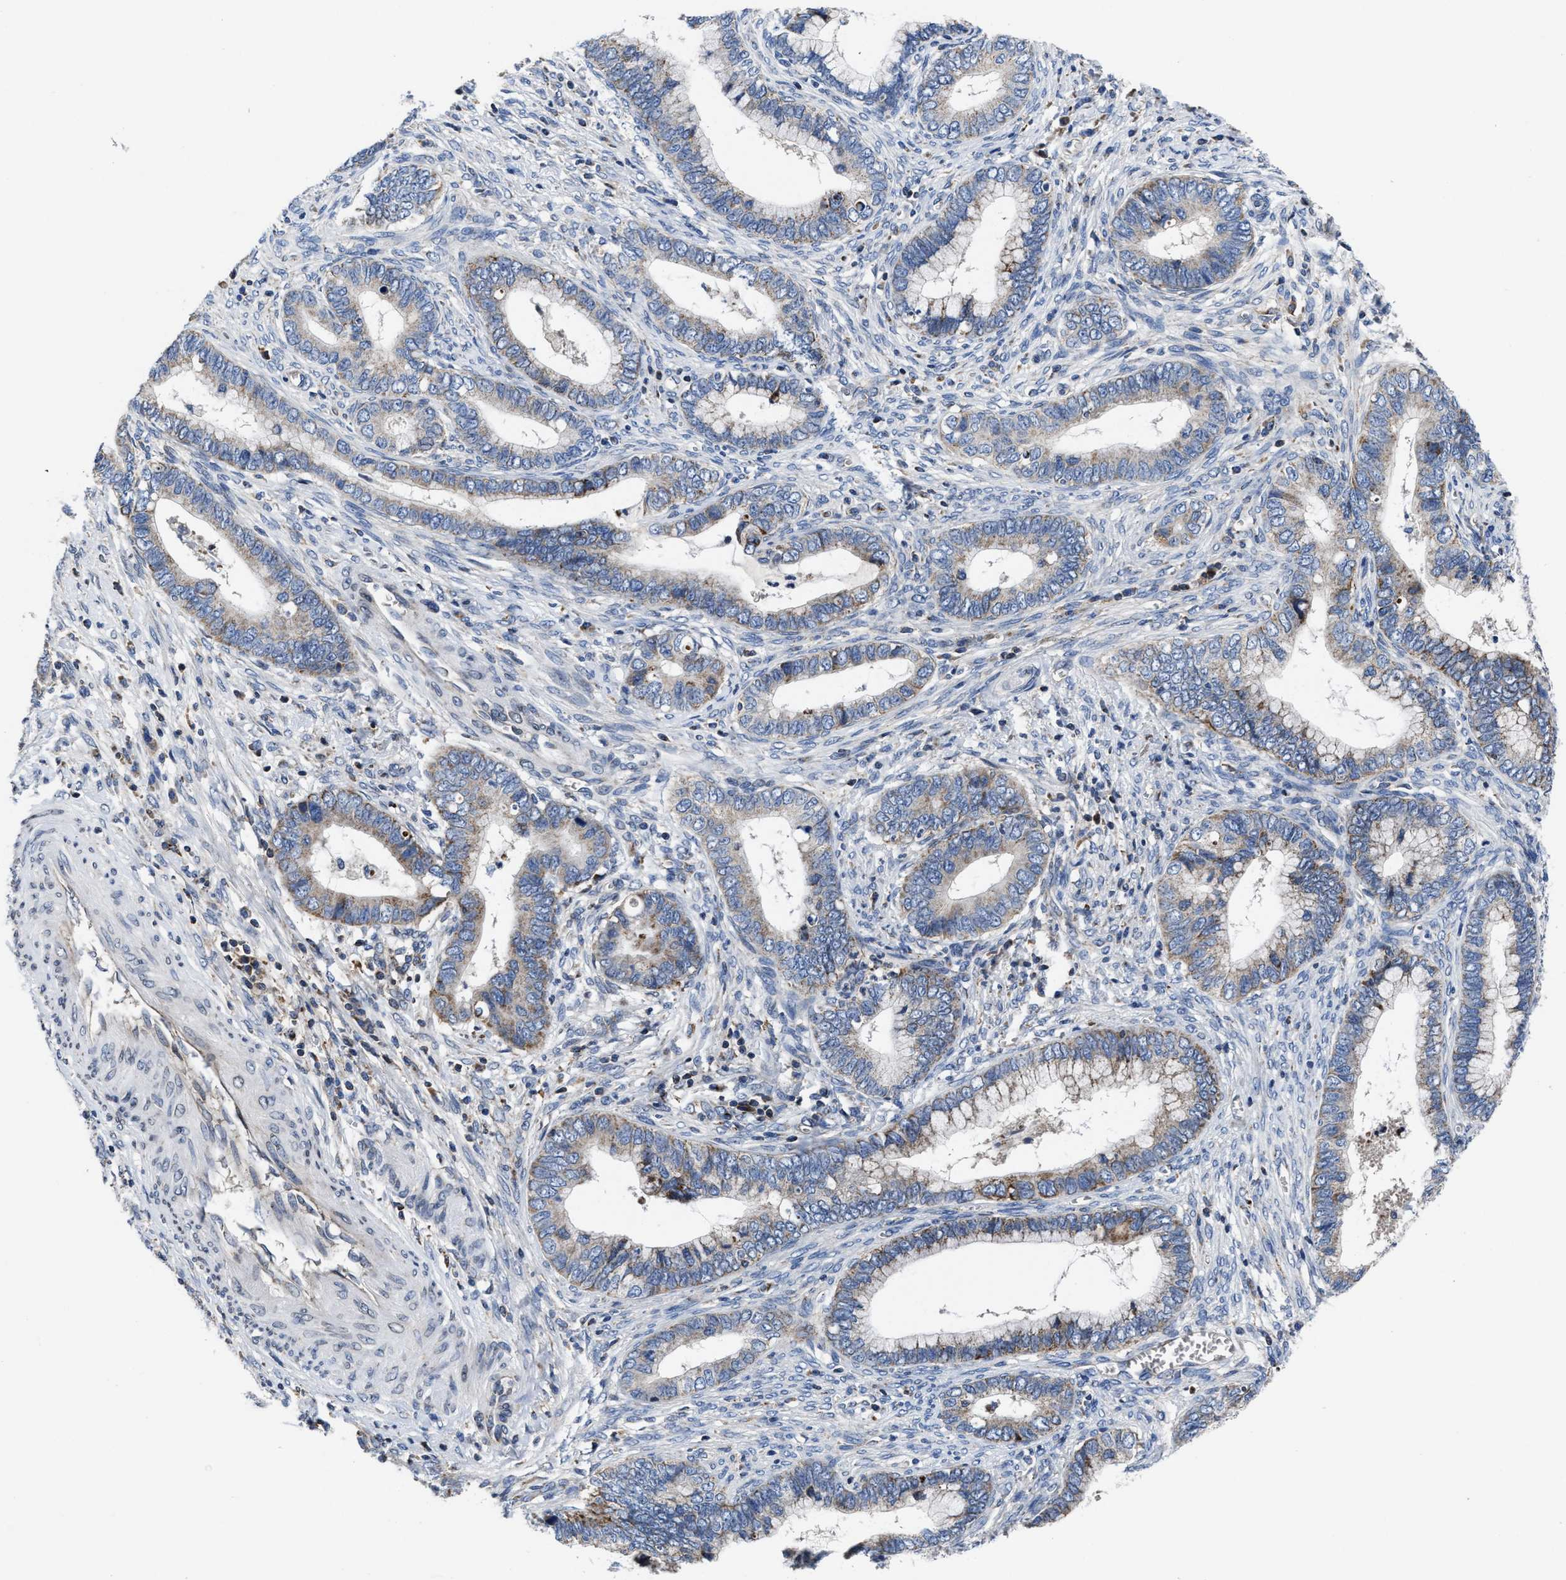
{"staining": {"intensity": "moderate", "quantity": "<25%", "location": "cytoplasmic/membranous"}, "tissue": "cervical cancer", "cell_type": "Tumor cells", "image_type": "cancer", "snomed": [{"axis": "morphology", "description": "Adenocarcinoma, NOS"}, {"axis": "topography", "description": "Cervix"}], "caption": "This is a micrograph of immunohistochemistry (IHC) staining of cervical adenocarcinoma, which shows moderate positivity in the cytoplasmic/membranous of tumor cells.", "gene": "CACNA1D", "patient": {"sex": "female", "age": 44}}